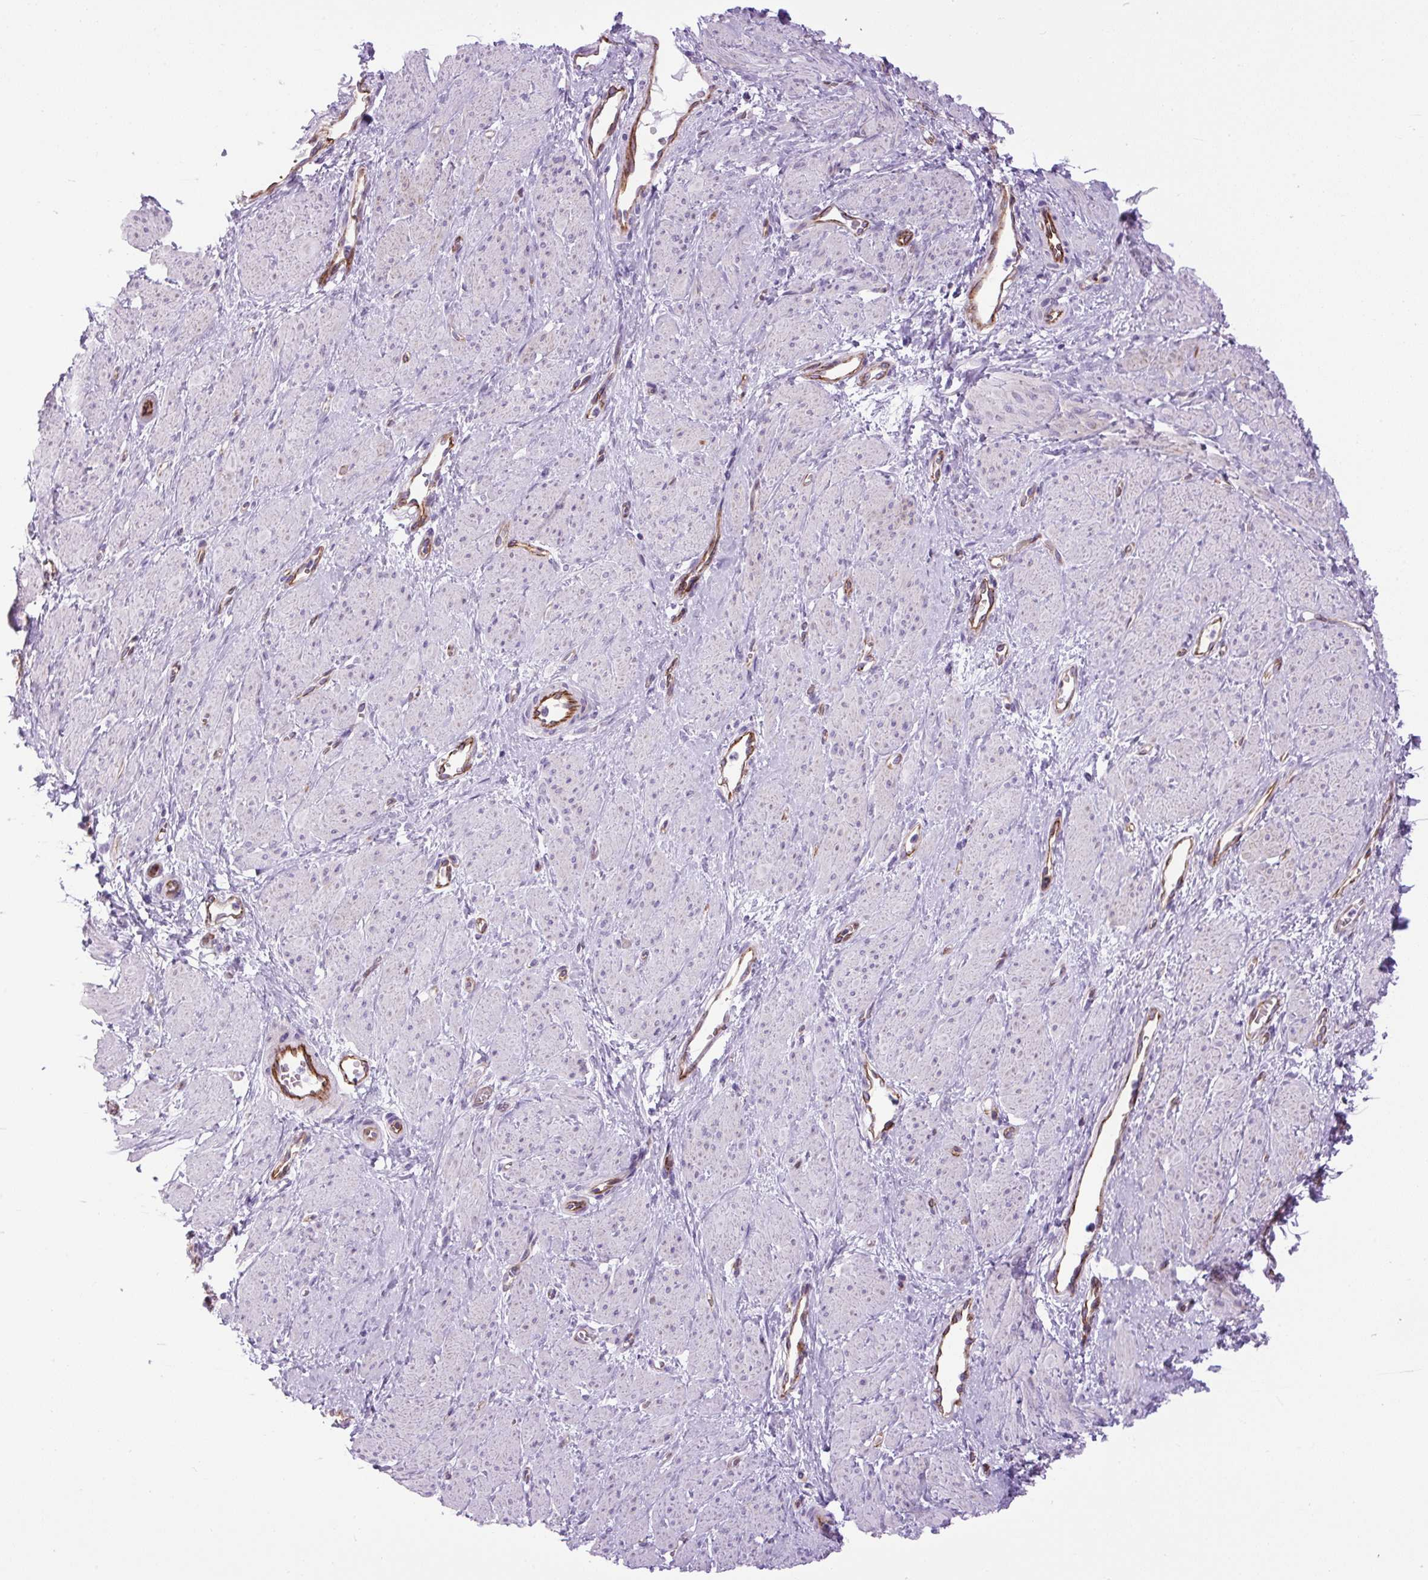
{"staining": {"intensity": "negative", "quantity": "none", "location": "none"}, "tissue": "smooth muscle", "cell_type": "Smooth muscle cells", "image_type": "normal", "snomed": [{"axis": "morphology", "description": "Normal tissue, NOS"}, {"axis": "topography", "description": "Smooth muscle"}, {"axis": "topography", "description": "Uterus"}], "caption": "Smooth muscle stained for a protein using IHC shows no expression smooth muscle cells.", "gene": "RNASE10", "patient": {"sex": "female", "age": 39}}